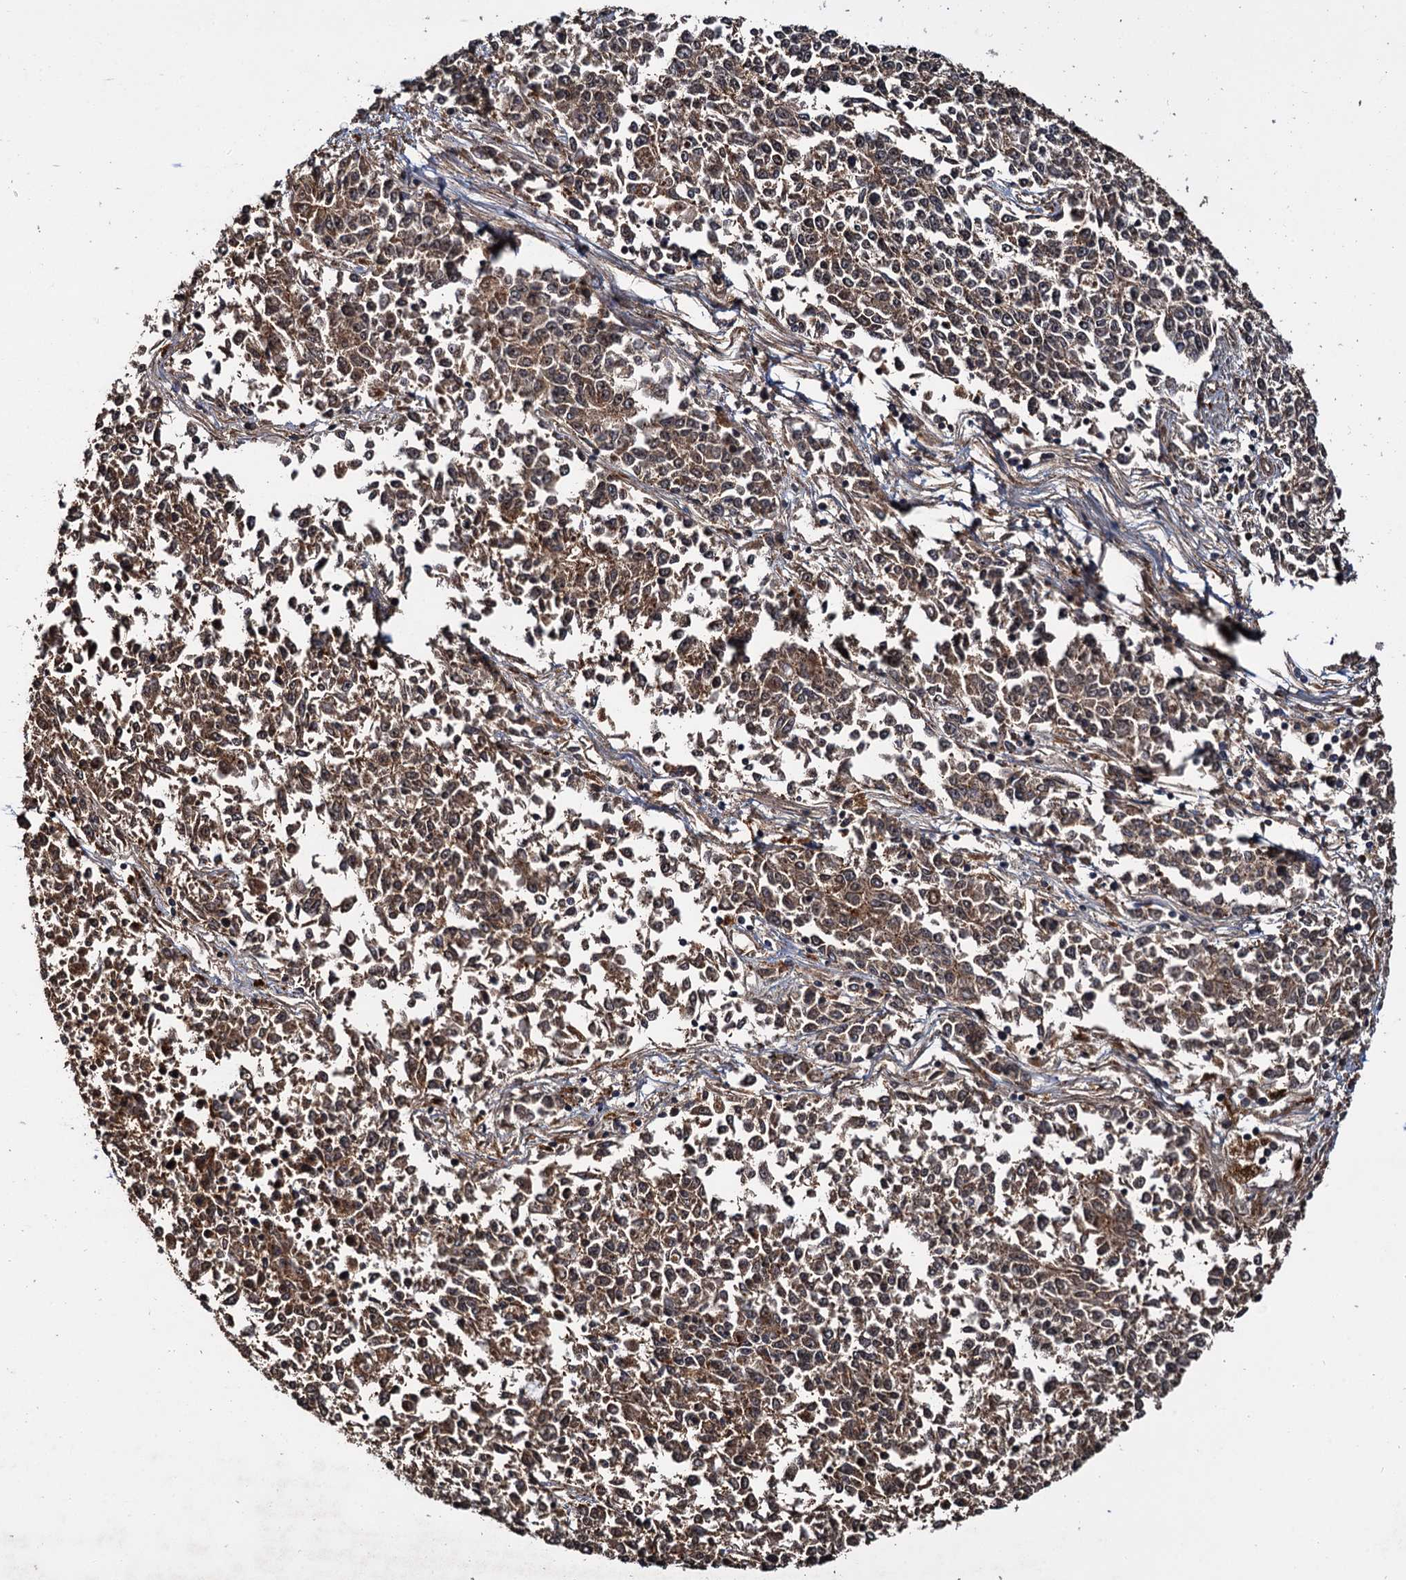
{"staining": {"intensity": "moderate", "quantity": ">75%", "location": "cytoplasmic/membranous"}, "tissue": "endometrial cancer", "cell_type": "Tumor cells", "image_type": "cancer", "snomed": [{"axis": "morphology", "description": "Adenocarcinoma, NOS"}, {"axis": "topography", "description": "Endometrium"}], "caption": "Brown immunohistochemical staining in endometrial adenocarcinoma reveals moderate cytoplasmic/membranous staining in approximately >75% of tumor cells.", "gene": "CEP192", "patient": {"sex": "female", "age": 50}}